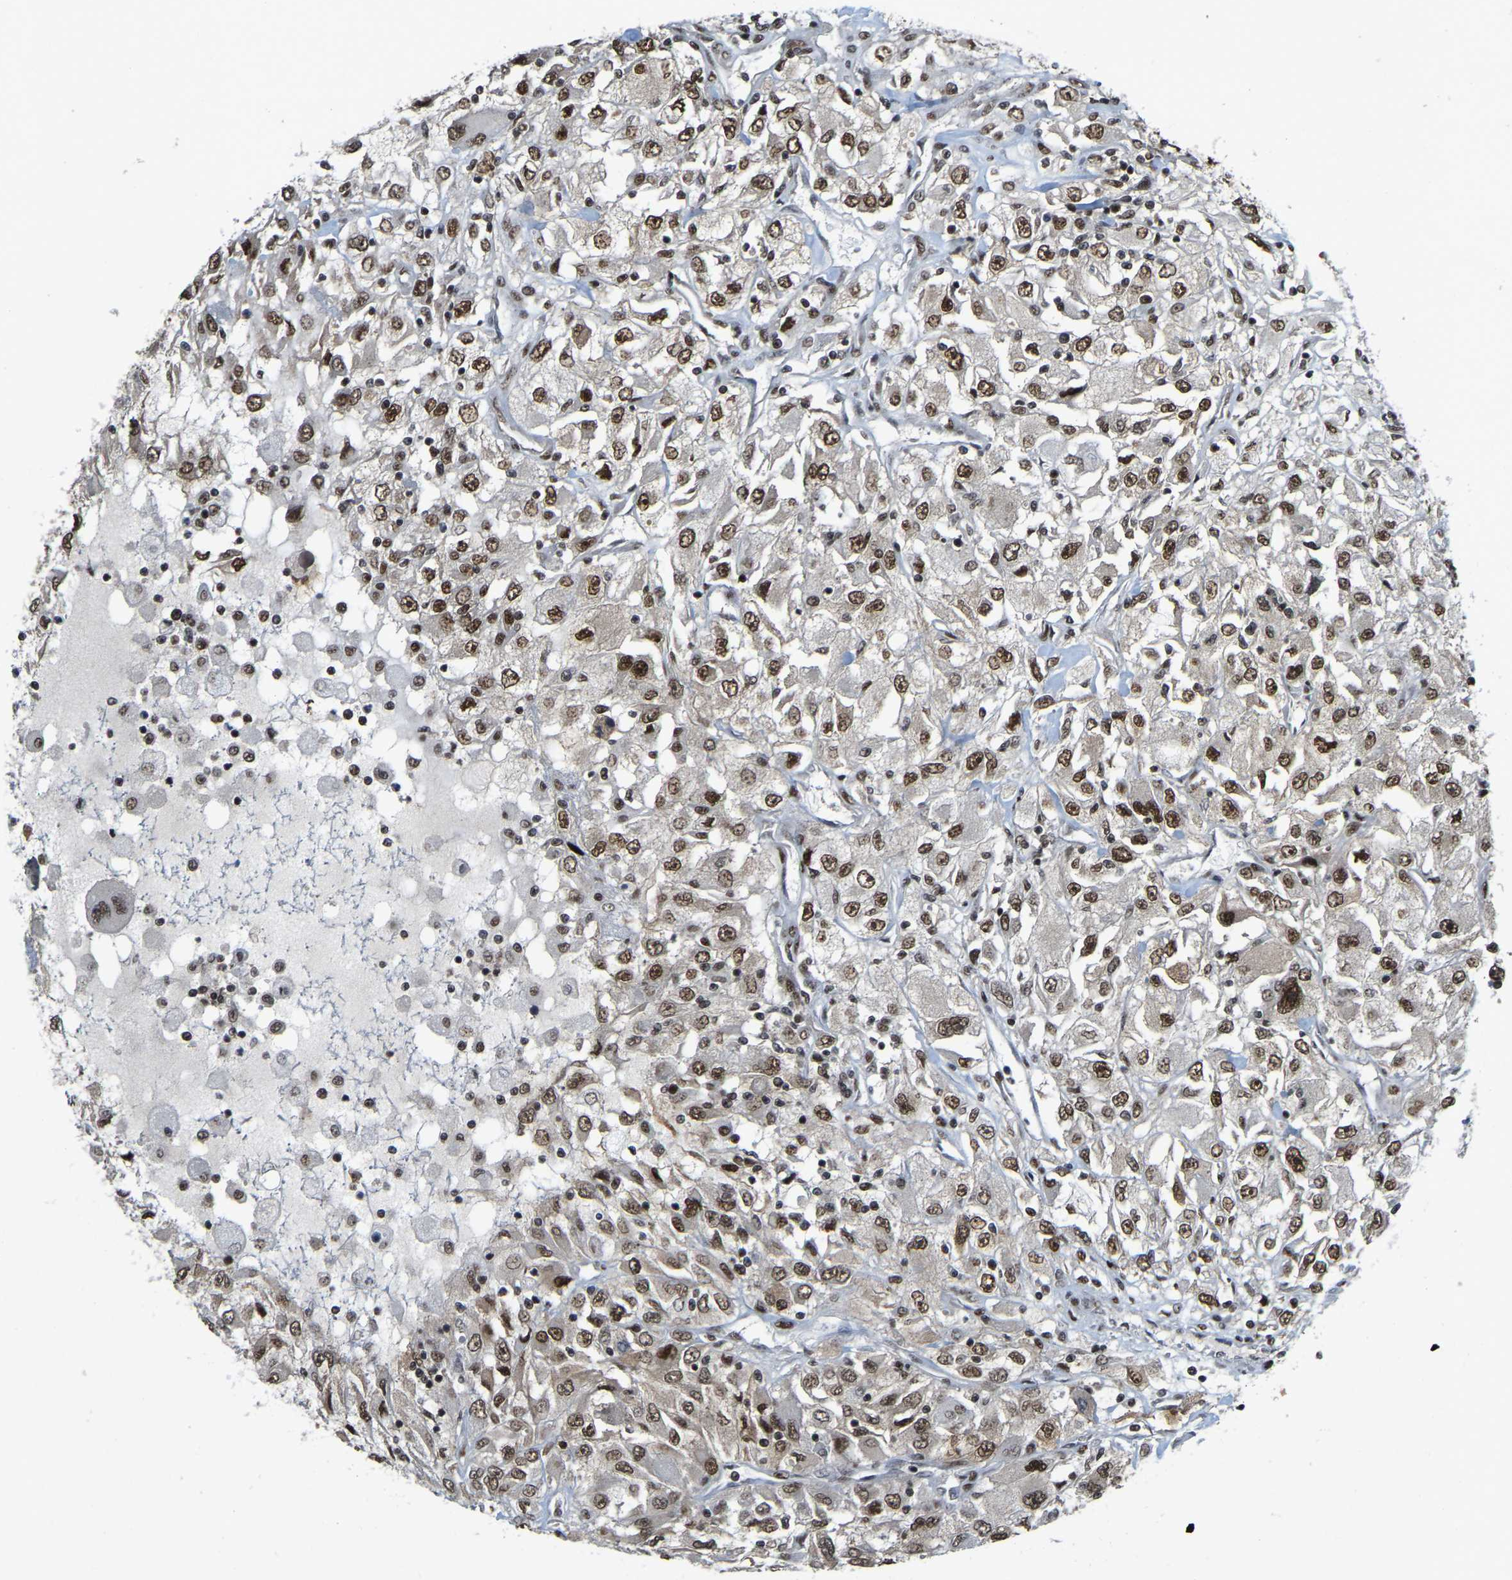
{"staining": {"intensity": "moderate", "quantity": ">75%", "location": "nuclear"}, "tissue": "renal cancer", "cell_type": "Tumor cells", "image_type": "cancer", "snomed": [{"axis": "morphology", "description": "Adenocarcinoma, NOS"}, {"axis": "topography", "description": "Kidney"}], "caption": "Tumor cells reveal moderate nuclear expression in approximately >75% of cells in renal cancer (adenocarcinoma).", "gene": "TBL1XR1", "patient": {"sex": "female", "age": 52}}